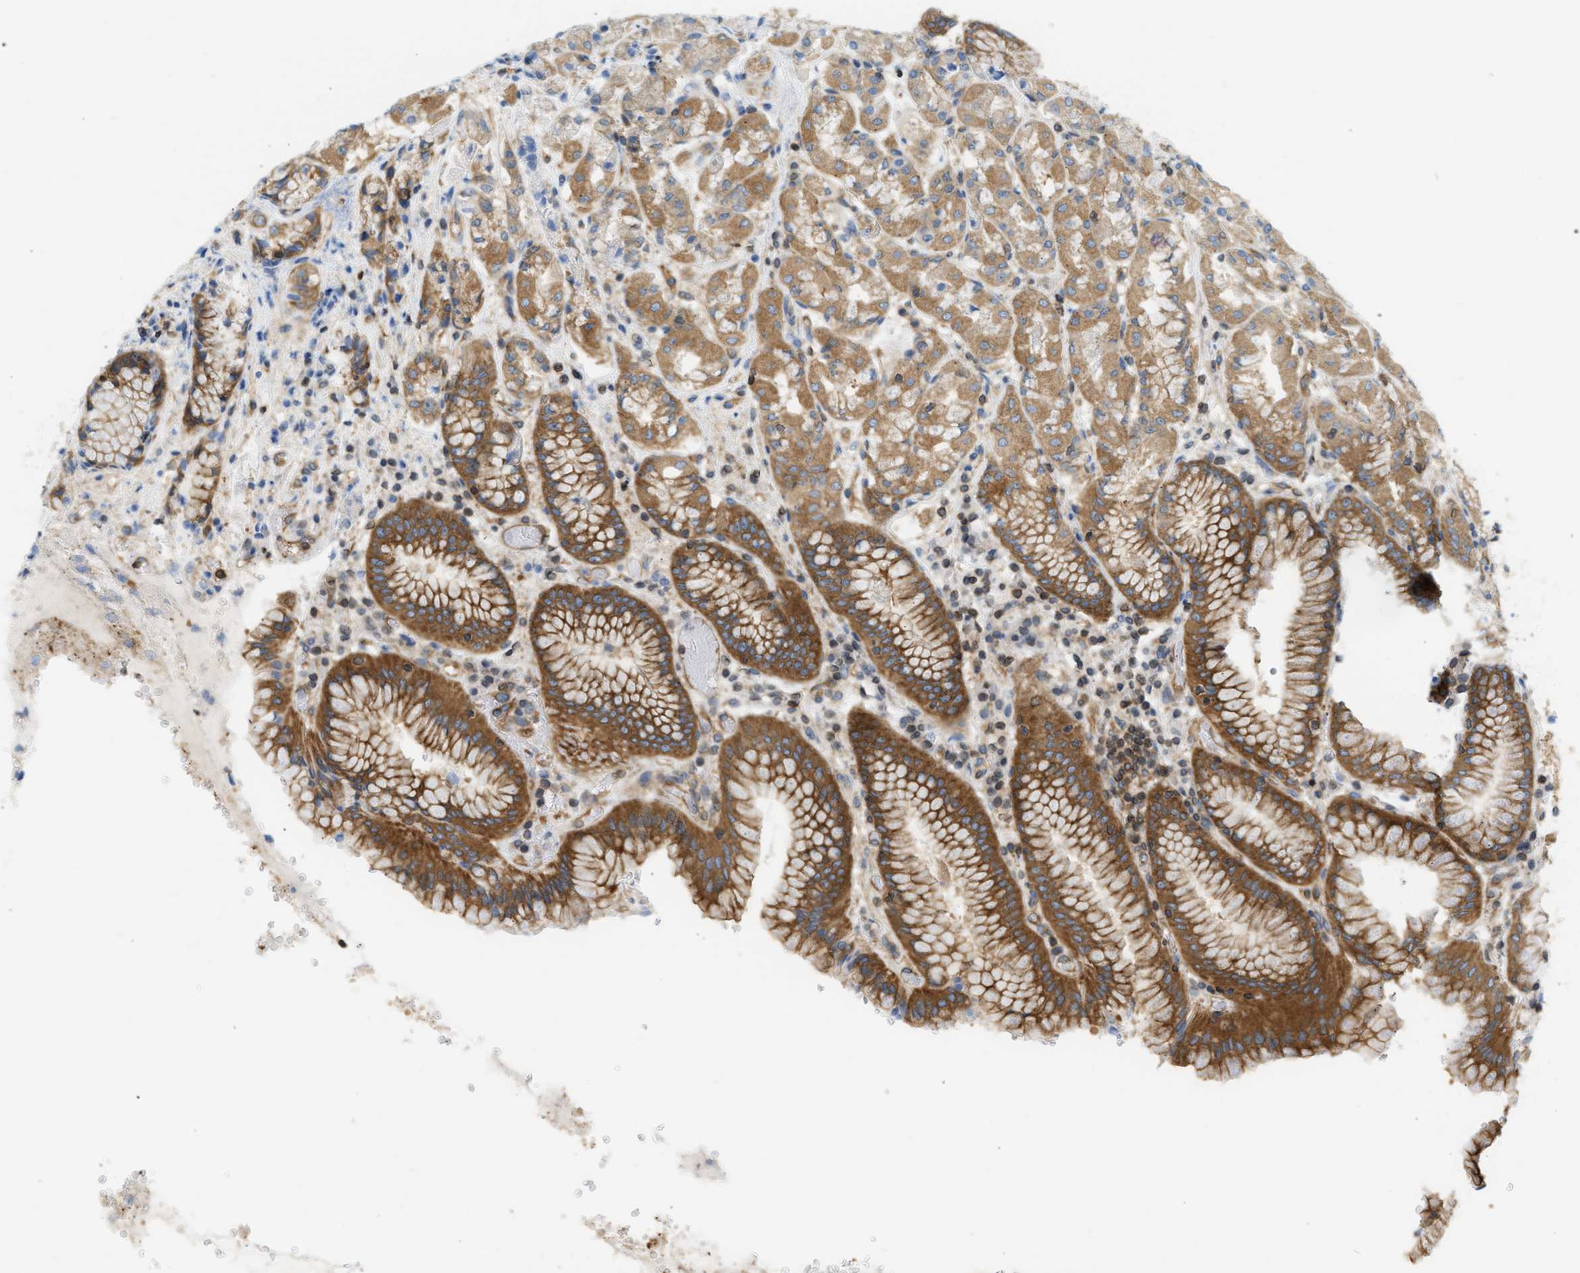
{"staining": {"intensity": "strong", "quantity": "25%-75%", "location": "cytoplasmic/membranous"}, "tissue": "stomach", "cell_type": "Glandular cells", "image_type": "normal", "snomed": [{"axis": "morphology", "description": "Normal tissue, NOS"}, {"axis": "topography", "description": "Stomach"}, {"axis": "topography", "description": "Stomach, lower"}], "caption": "A brown stain highlights strong cytoplasmic/membranous expression of a protein in glandular cells of benign stomach.", "gene": "STRN", "patient": {"sex": "female", "age": 56}}